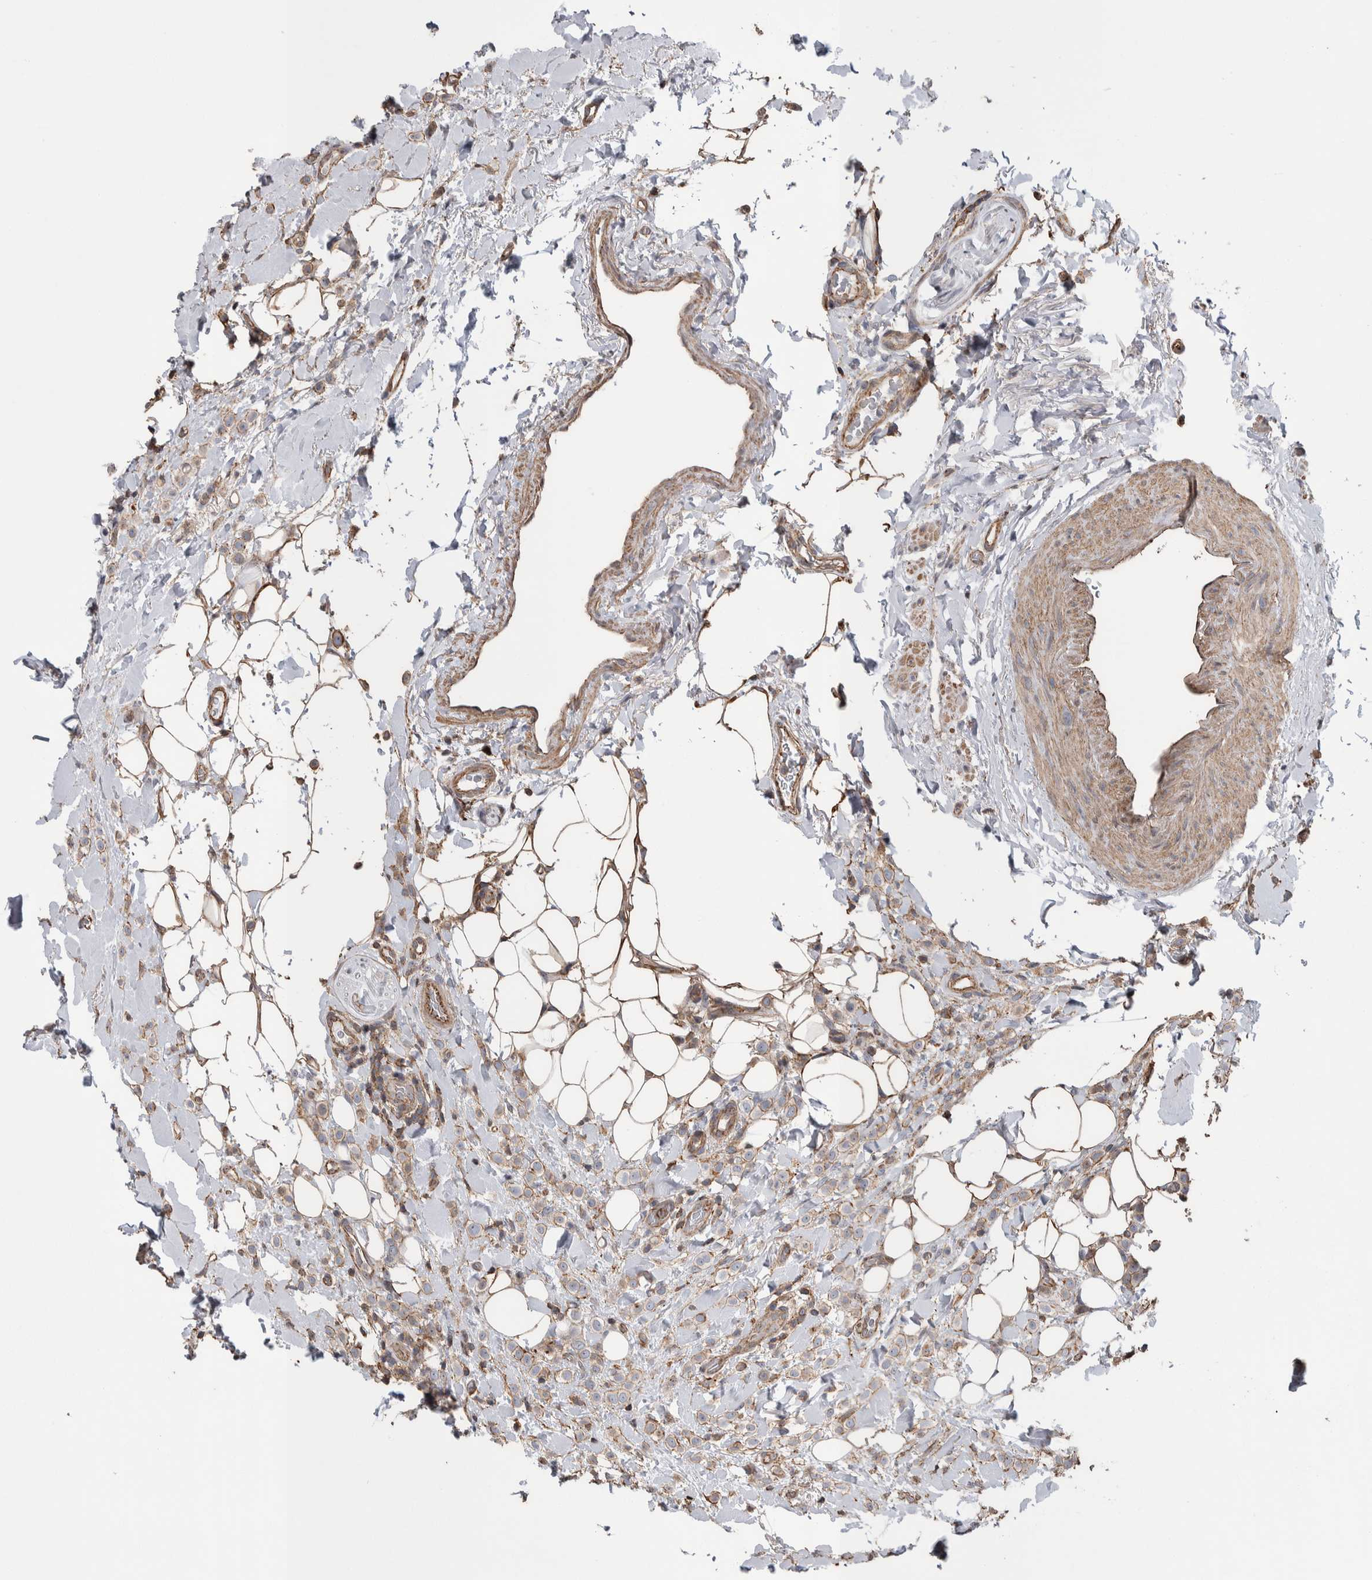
{"staining": {"intensity": "weak", "quantity": ">75%", "location": "cytoplasmic/membranous"}, "tissue": "breast cancer", "cell_type": "Tumor cells", "image_type": "cancer", "snomed": [{"axis": "morphology", "description": "Normal tissue, NOS"}, {"axis": "morphology", "description": "Lobular carcinoma"}, {"axis": "topography", "description": "Breast"}], "caption": "A low amount of weak cytoplasmic/membranous staining is present in about >75% of tumor cells in breast cancer tissue.", "gene": "ENPP2", "patient": {"sex": "female", "age": 50}}